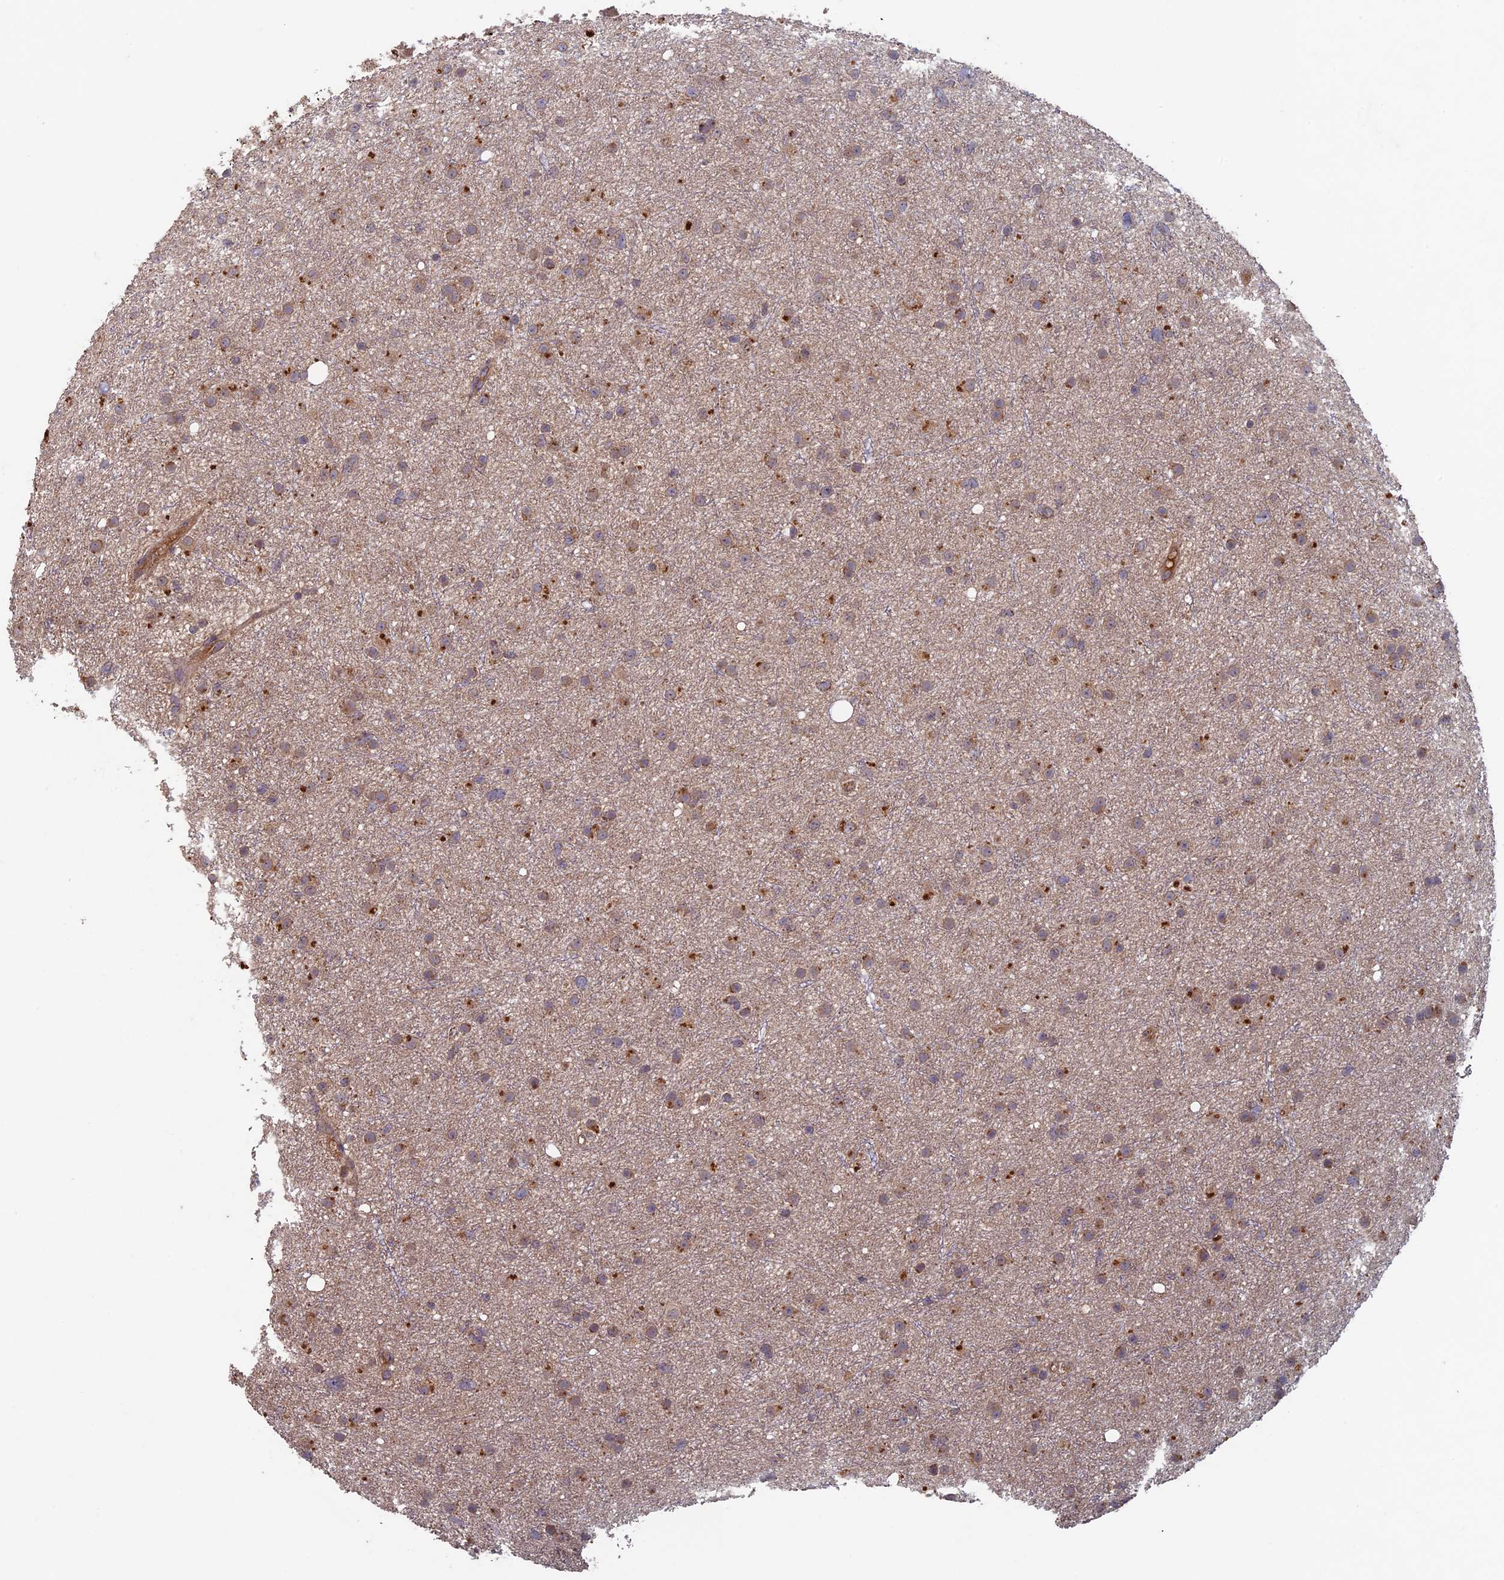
{"staining": {"intensity": "weak", "quantity": "25%-75%", "location": "cytoplasmic/membranous"}, "tissue": "glioma", "cell_type": "Tumor cells", "image_type": "cancer", "snomed": [{"axis": "morphology", "description": "Glioma, malignant, Low grade"}, {"axis": "topography", "description": "Cerebral cortex"}], "caption": "Malignant low-grade glioma tissue reveals weak cytoplasmic/membranous positivity in approximately 25%-75% of tumor cells", "gene": "RCCD1", "patient": {"sex": "female", "age": 39}}